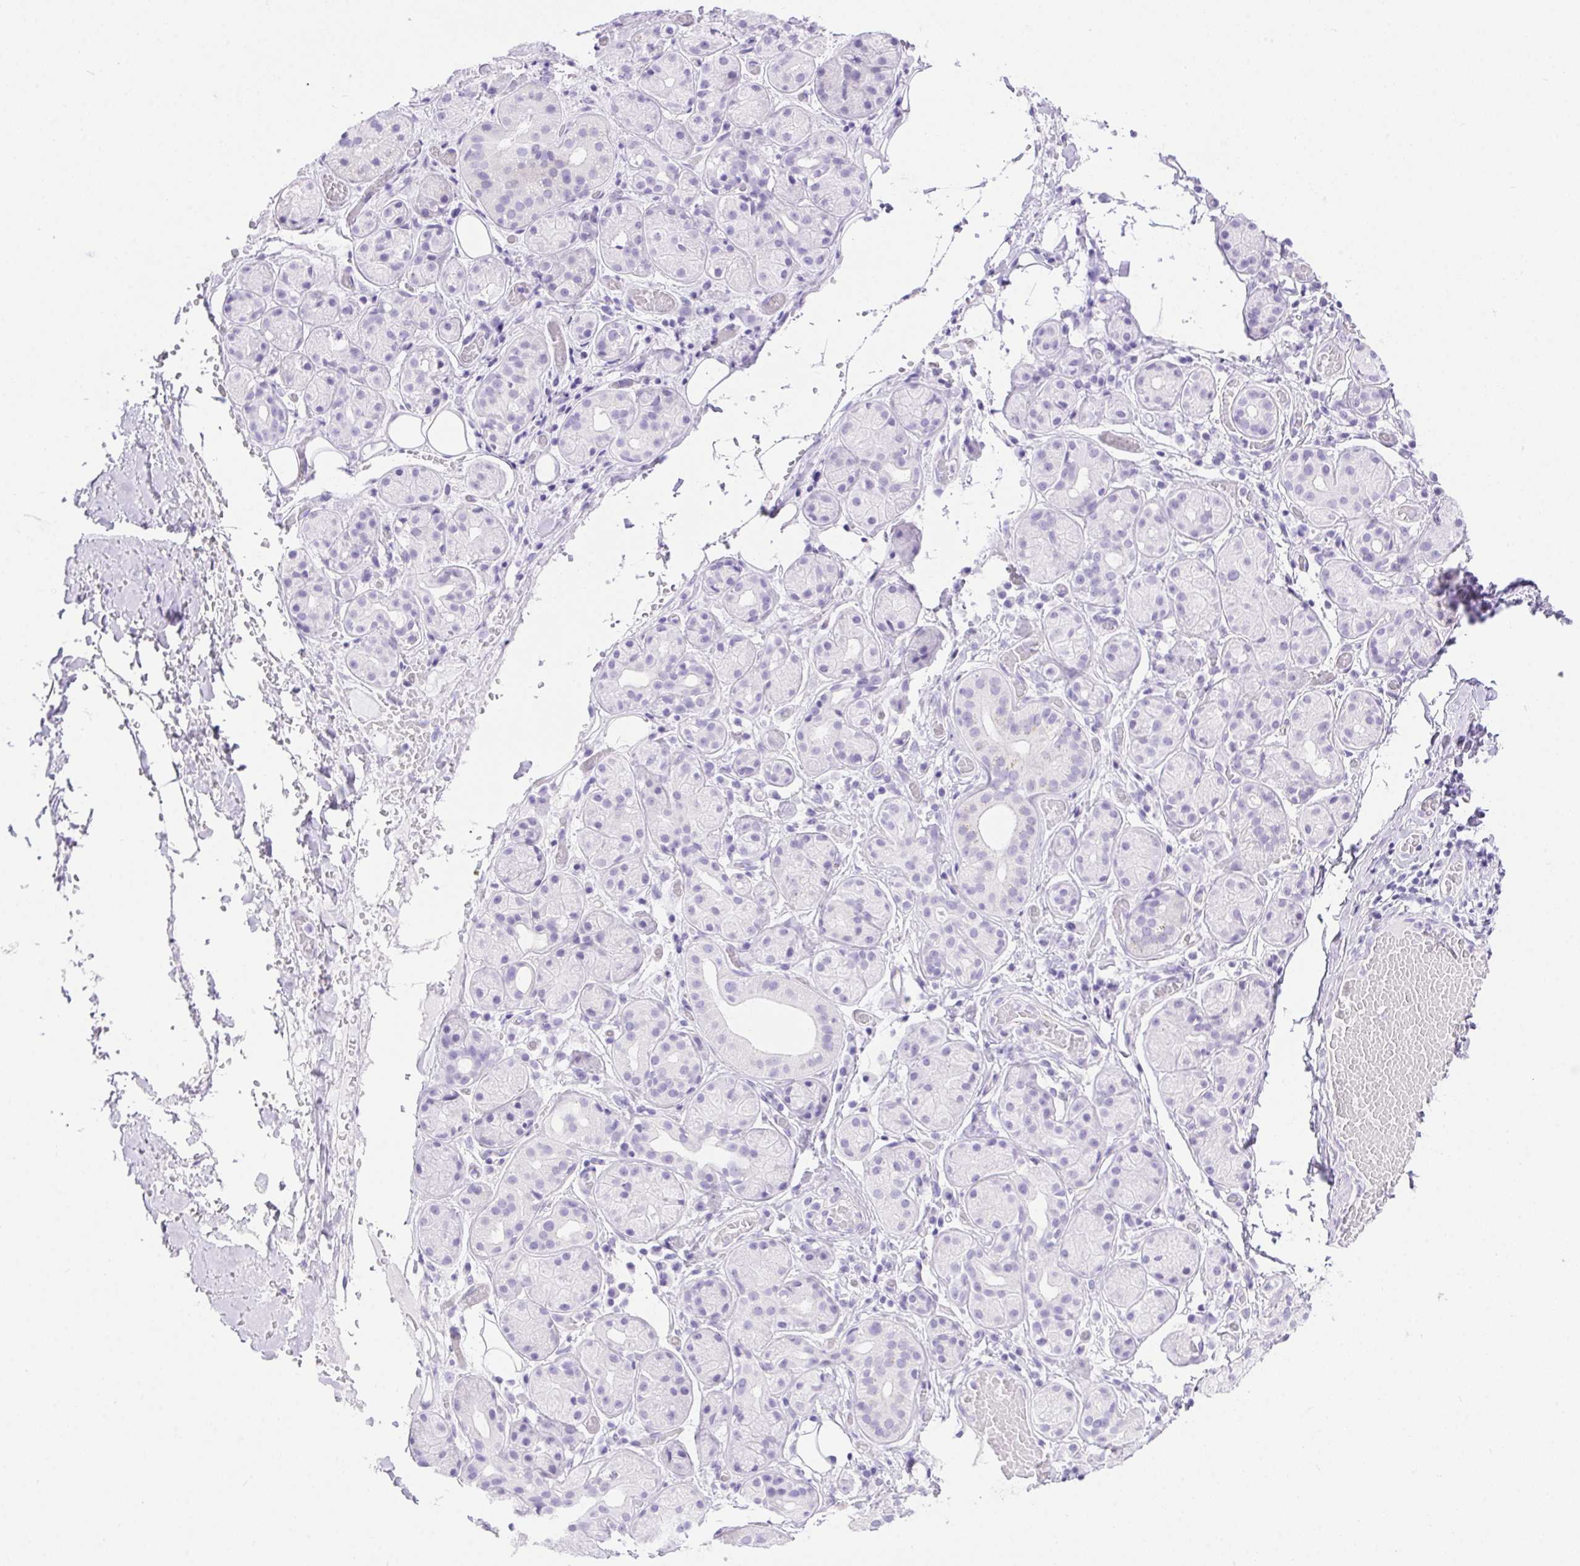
{"staining": {"intensity": "negative", "quantity": "none", "location": "none"}, "tissue": "salivary gland", "cell_type": "Glandular cells", "image_type": "normal", "snomed": [{"axis": "morphology", "description": "Normal tissue, NOS"}, {"axis": "topography", "description": "Salivary gland"}, {"axis": "topography", "description": "Peripheral nerve tissue"}], "caption": "Immunohistochemistry (IHC) histopathology image of benign salivary gland: salivary gland stained with DAB shows no significant protein positivity in glandular cells.", "gene": "ERP27", "patient": {"sex": "male", "age": 71}}